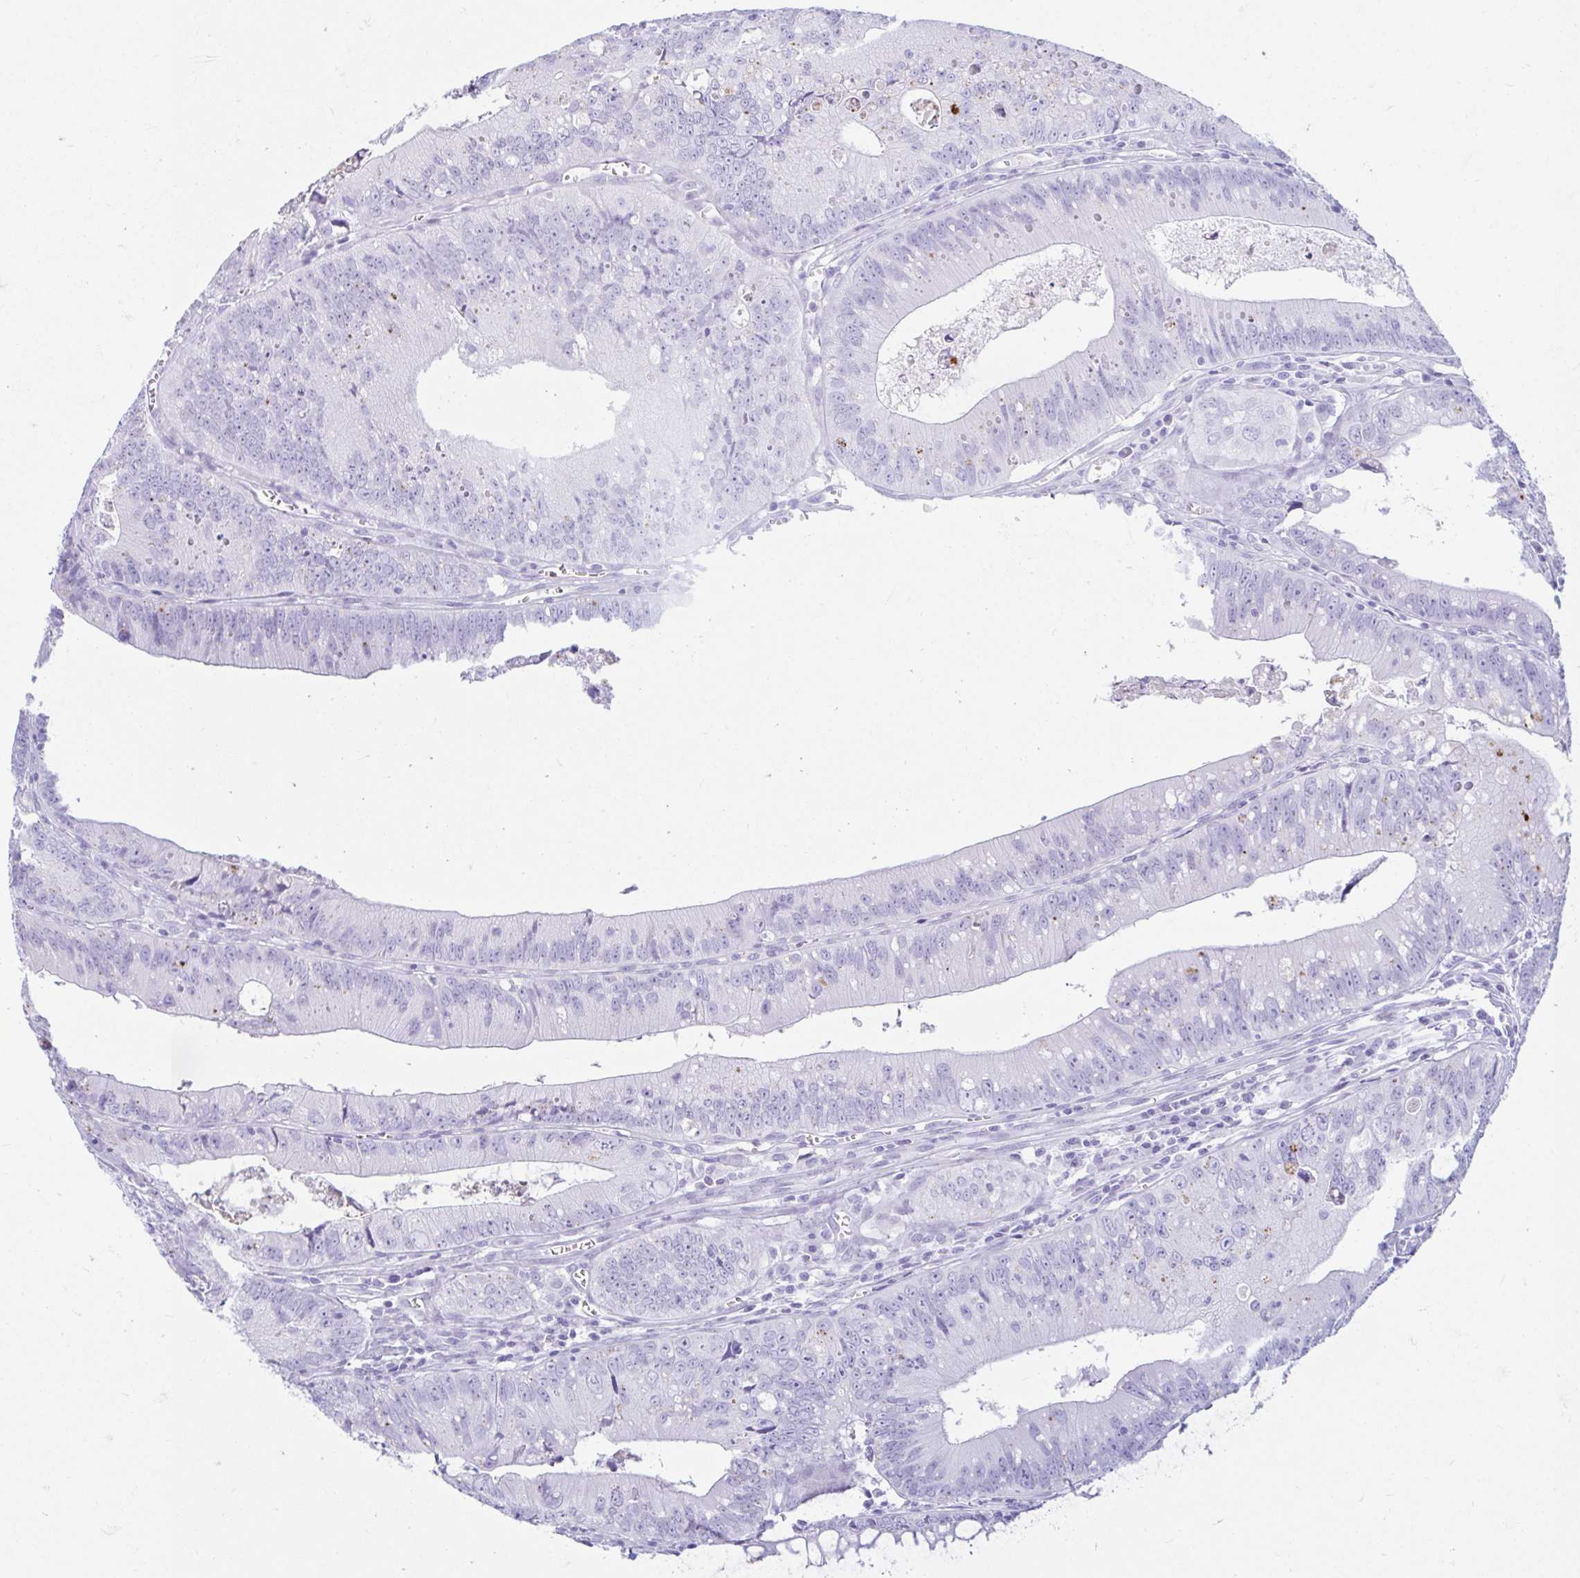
{"staining": {"intensity": "moderate", "quantity": "<25%", "location": "cytoplasmic/membranous"}, "tissue": "colorectal cancer", "cell_type": "Tumor cells", "image_type": "cancer", "snomed": [{"axis": "morphology", "description": "Adenocarcinoma, NOS"}, {"axis": "topography", "description": "Rectum"}], "caption": "IHC image of neoplastic tissue: adenocarcinoma (colorectal) stained using immunohistochemistry shows low levels of moderate protein expression localized specifically in the cytoplasmic/membranous of tumor cells, appearing as a cytoplasmic/membranous brown color.", "gene": "ERICH6", "patient": {"sex": "female", "age": 81}}